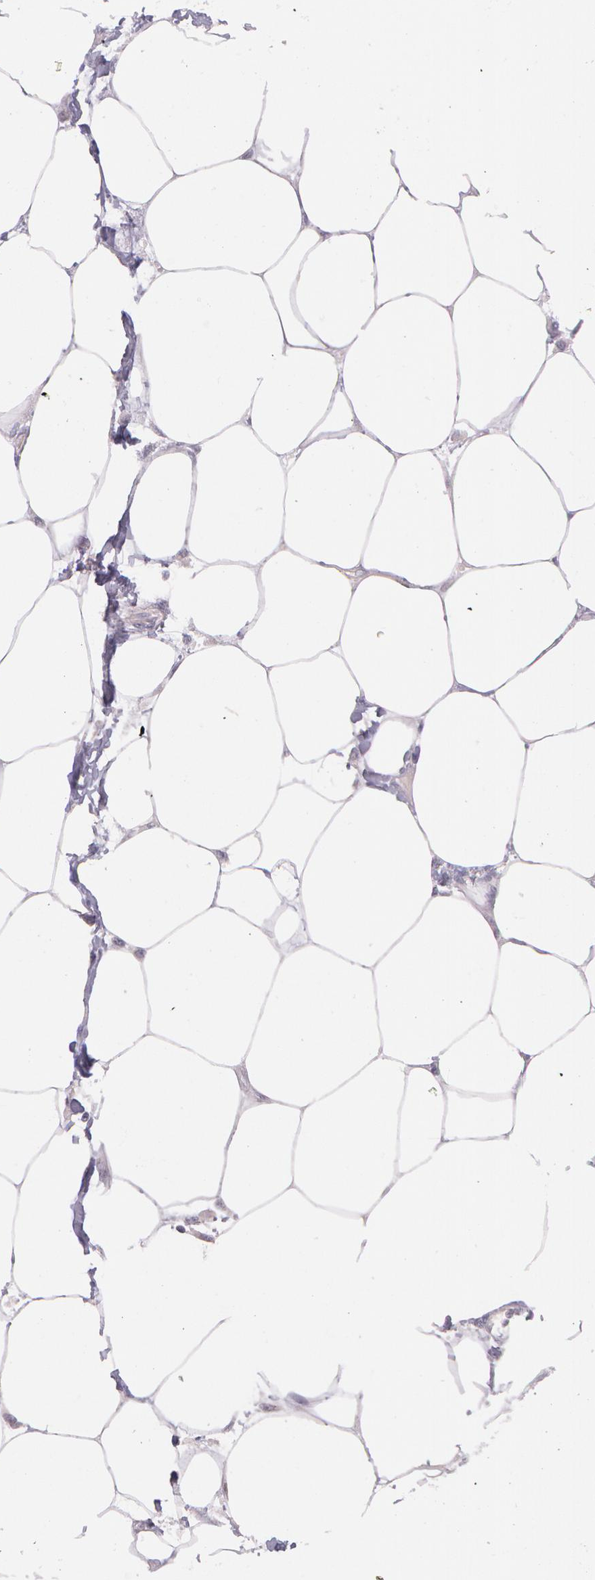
{"staining": {"intensity": "negative", "quantity": "none", "location": "none"}, "tissue": "pancreatic cancer", "cell_type": "Tumor cells", "image_type": "cancer", "snomed": [{"axis": "morphology", "description": "Adenocarcinoma, NOS"}, {"axis": "topography", "description": "Pancreas"}, {"axis": "topography", "description": "Stomach, upper"}], "caption": "Immunohistochemistry histopathology image of neoplastic tissue: human adenocarcinoma (pancreatic) stained with DAB demonstrates no significant protein staining in tumor cells. (Brightfield microscopy of DAB immunohistochemistry (IHC) at high magnification).", "gene": "MXRA5", "patient": {"sex": "male", "age": 77}}